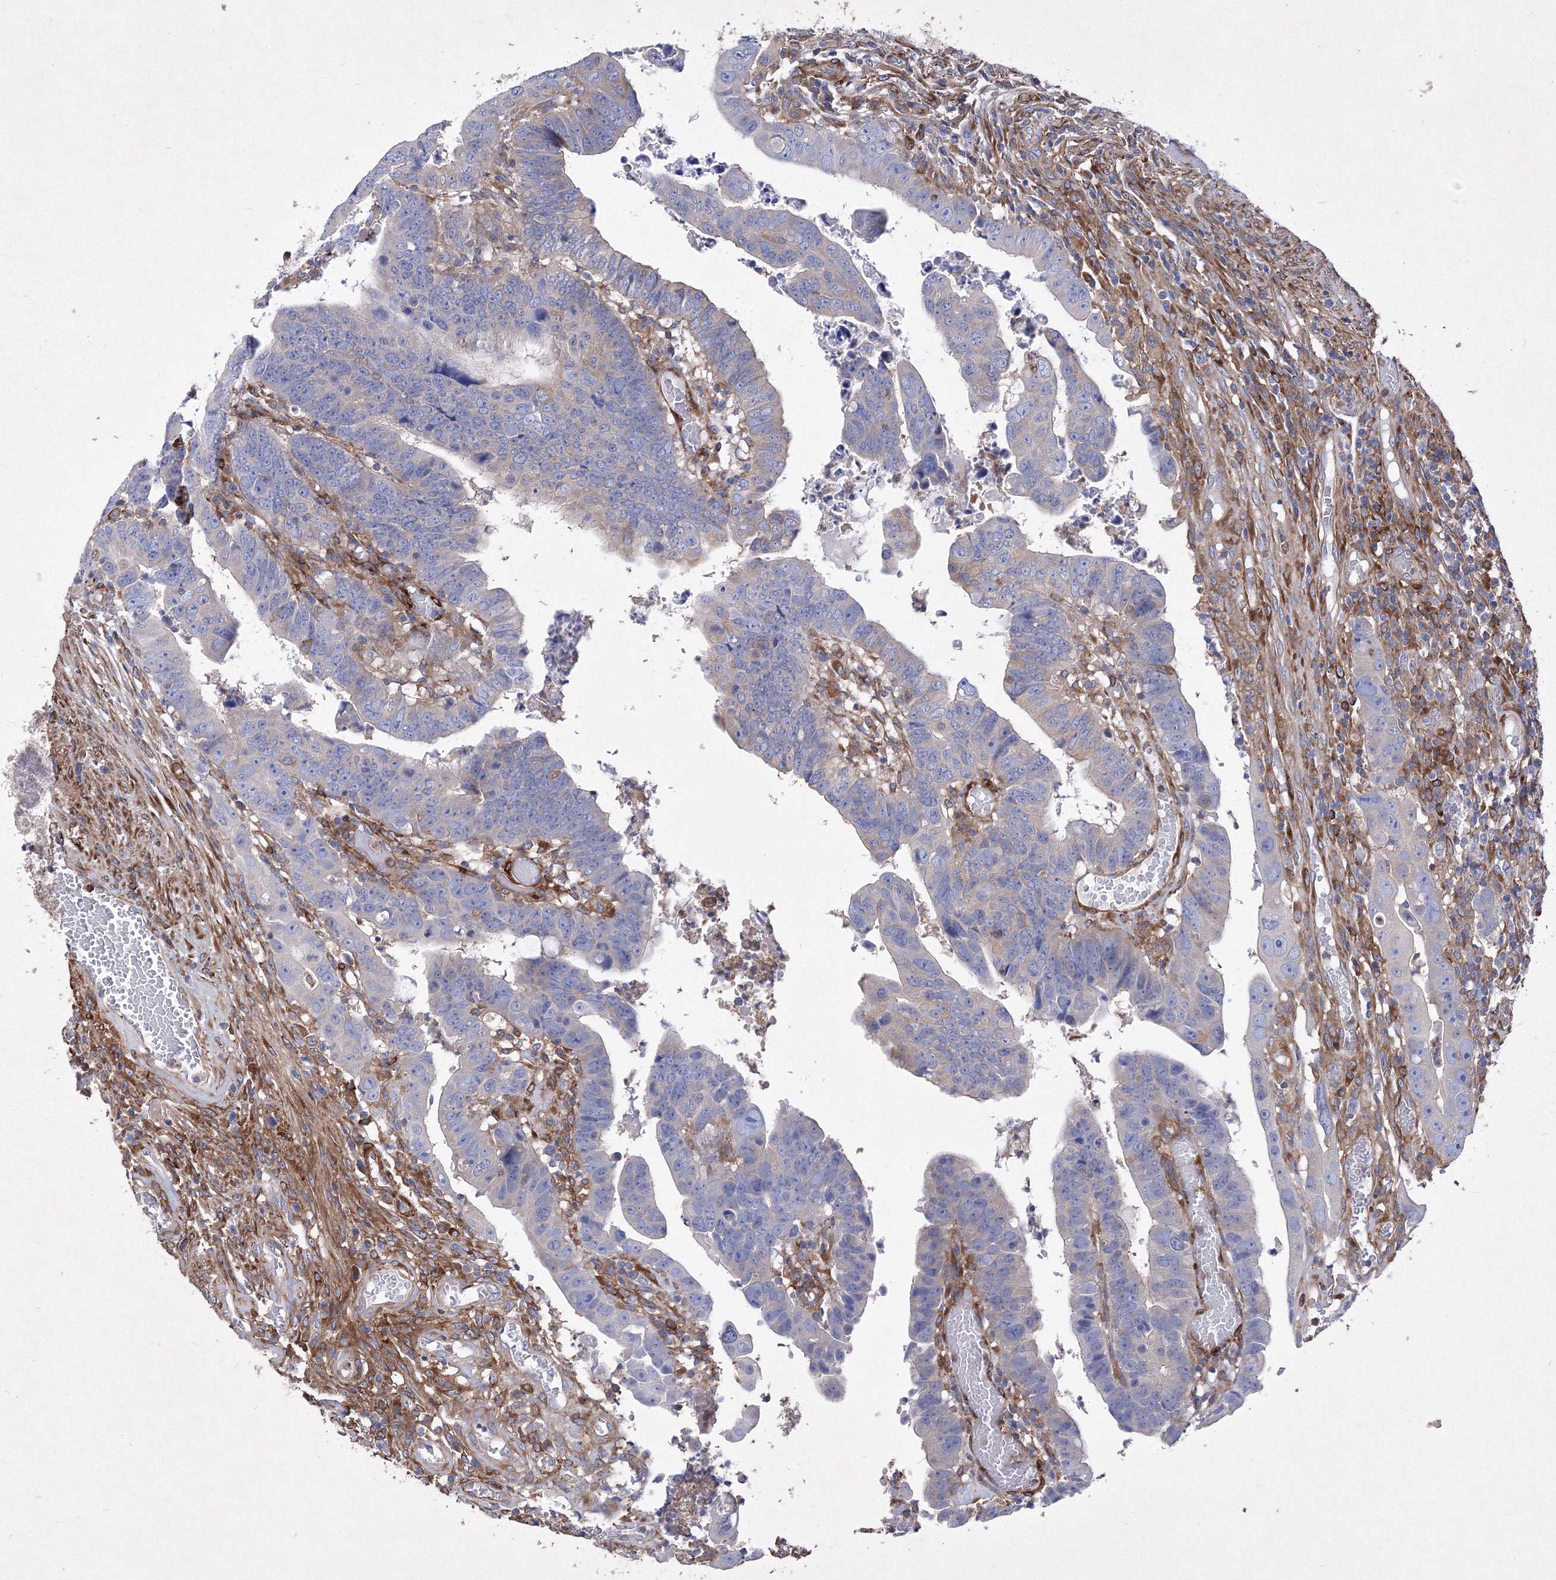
{"staining": {"intensity": "negative", "quantity": "none", "location": "none"}, "tissue": "colorectal cancer", "cell_type": "Tumor cells", "image_type": "cancer", "snomed": [{"axis": "morphology", "description": "Normal tissue, NOS"}, {"axis": "morphology", "description": "Adenocarcinoma, NOS"}, {"axis": "topography", "description": "Rectum"}], "caption": "DAB immunohistochemical staining of human colorectal cancer (adenocarcinoma) shows no significant positivity in tumor cells.", "gene": "SNX18", "patient": {"sex": "female", "age": 65}}